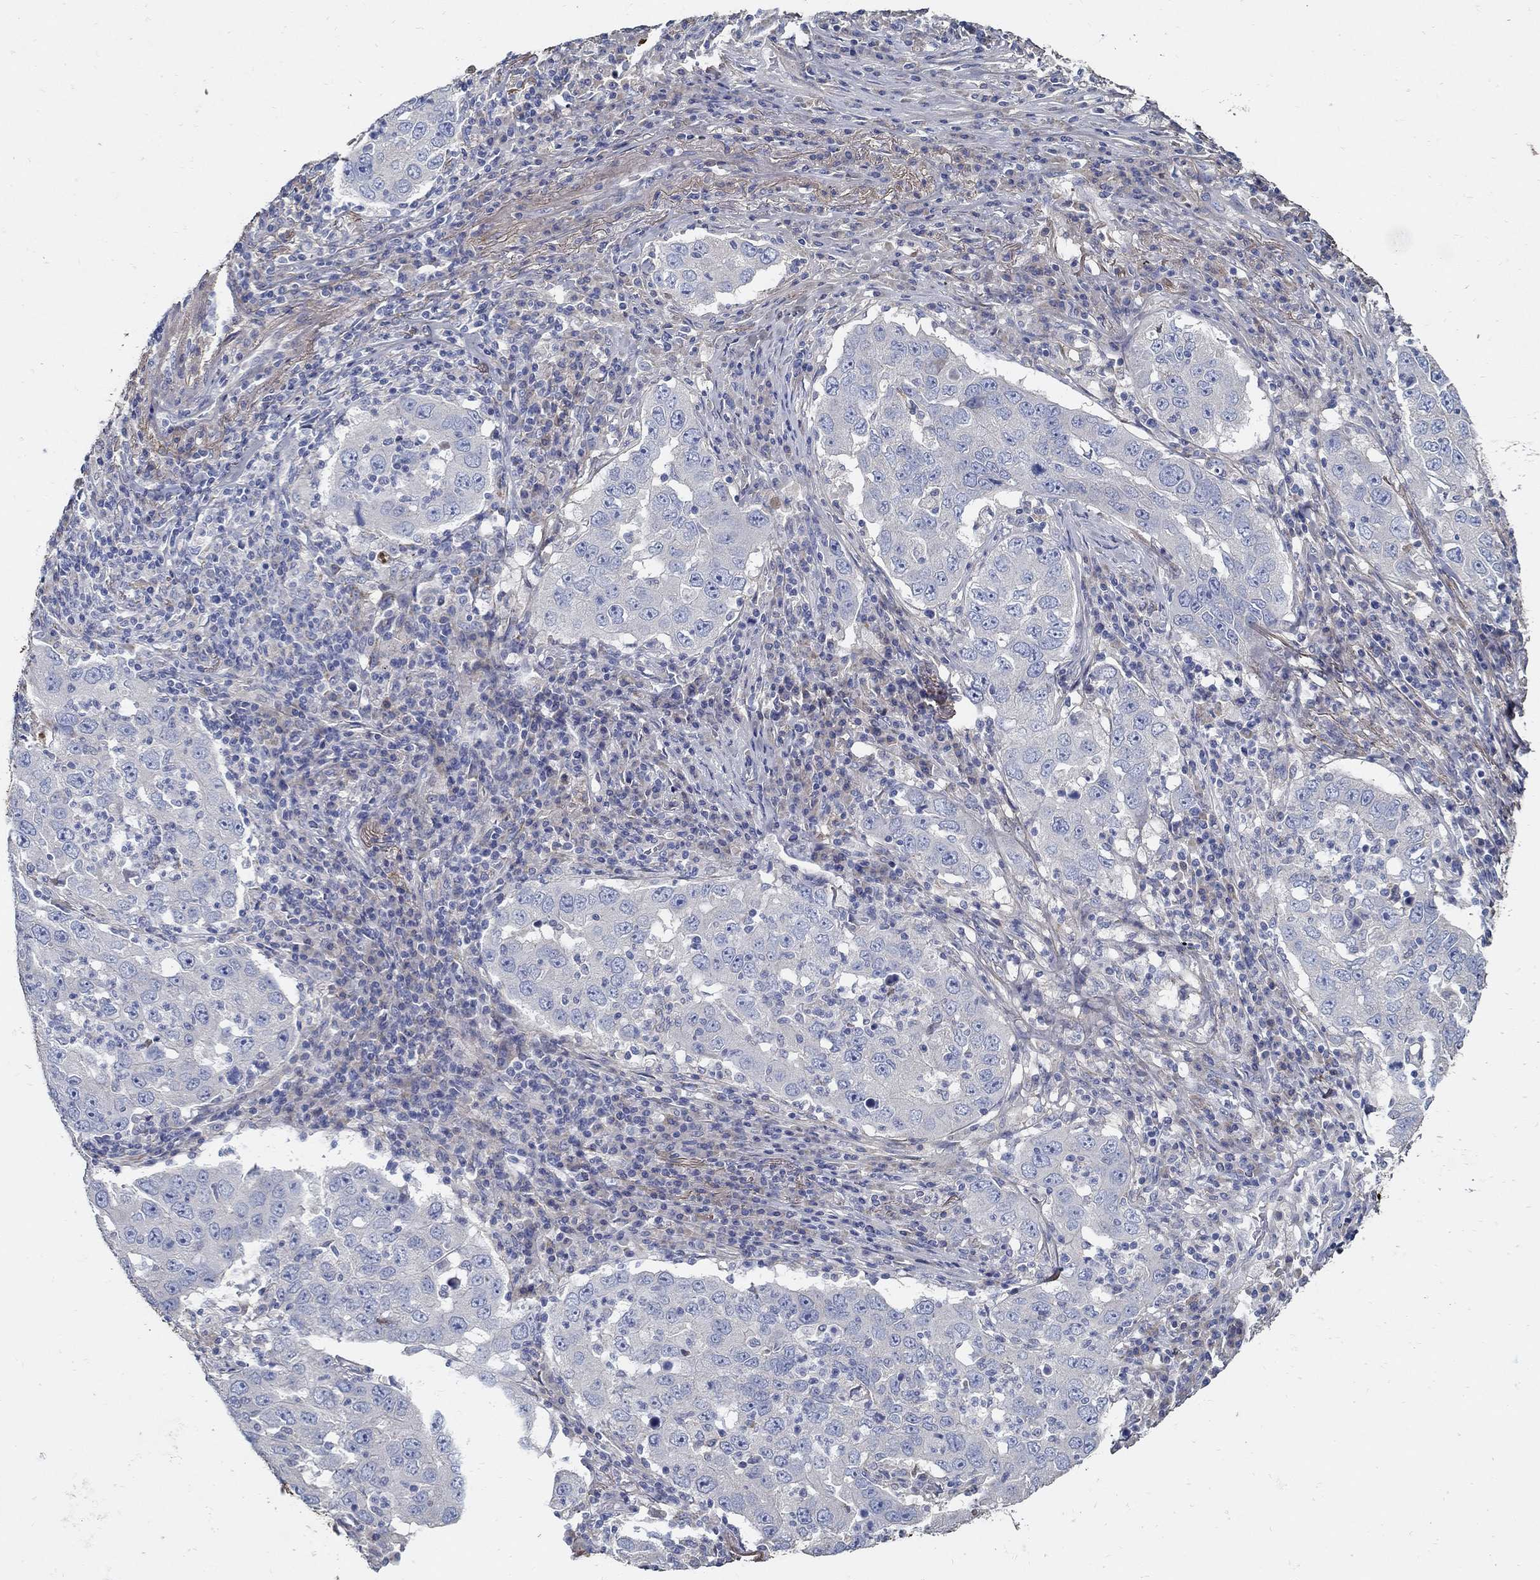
{"staining": {"intensity": "negative", "quantity": "none", "location": "none"}, "tissue": "lung cancer", "cell_type": "Tumor cells", "image_type": "cancer", "snomed": [{"axis": "morphology", "description": "Adenocarcinoma, NOS"}, {"axis": "topography", "description": "Lung"}], "caption": "Photomicrograph shows no protein staining in tumor cells of lung adenocarcinoma tissue. (IHC, brightfield microscopy, high magnification).", "gene": "TGFBI", "patient": {"sex": "male", "age": 73}}